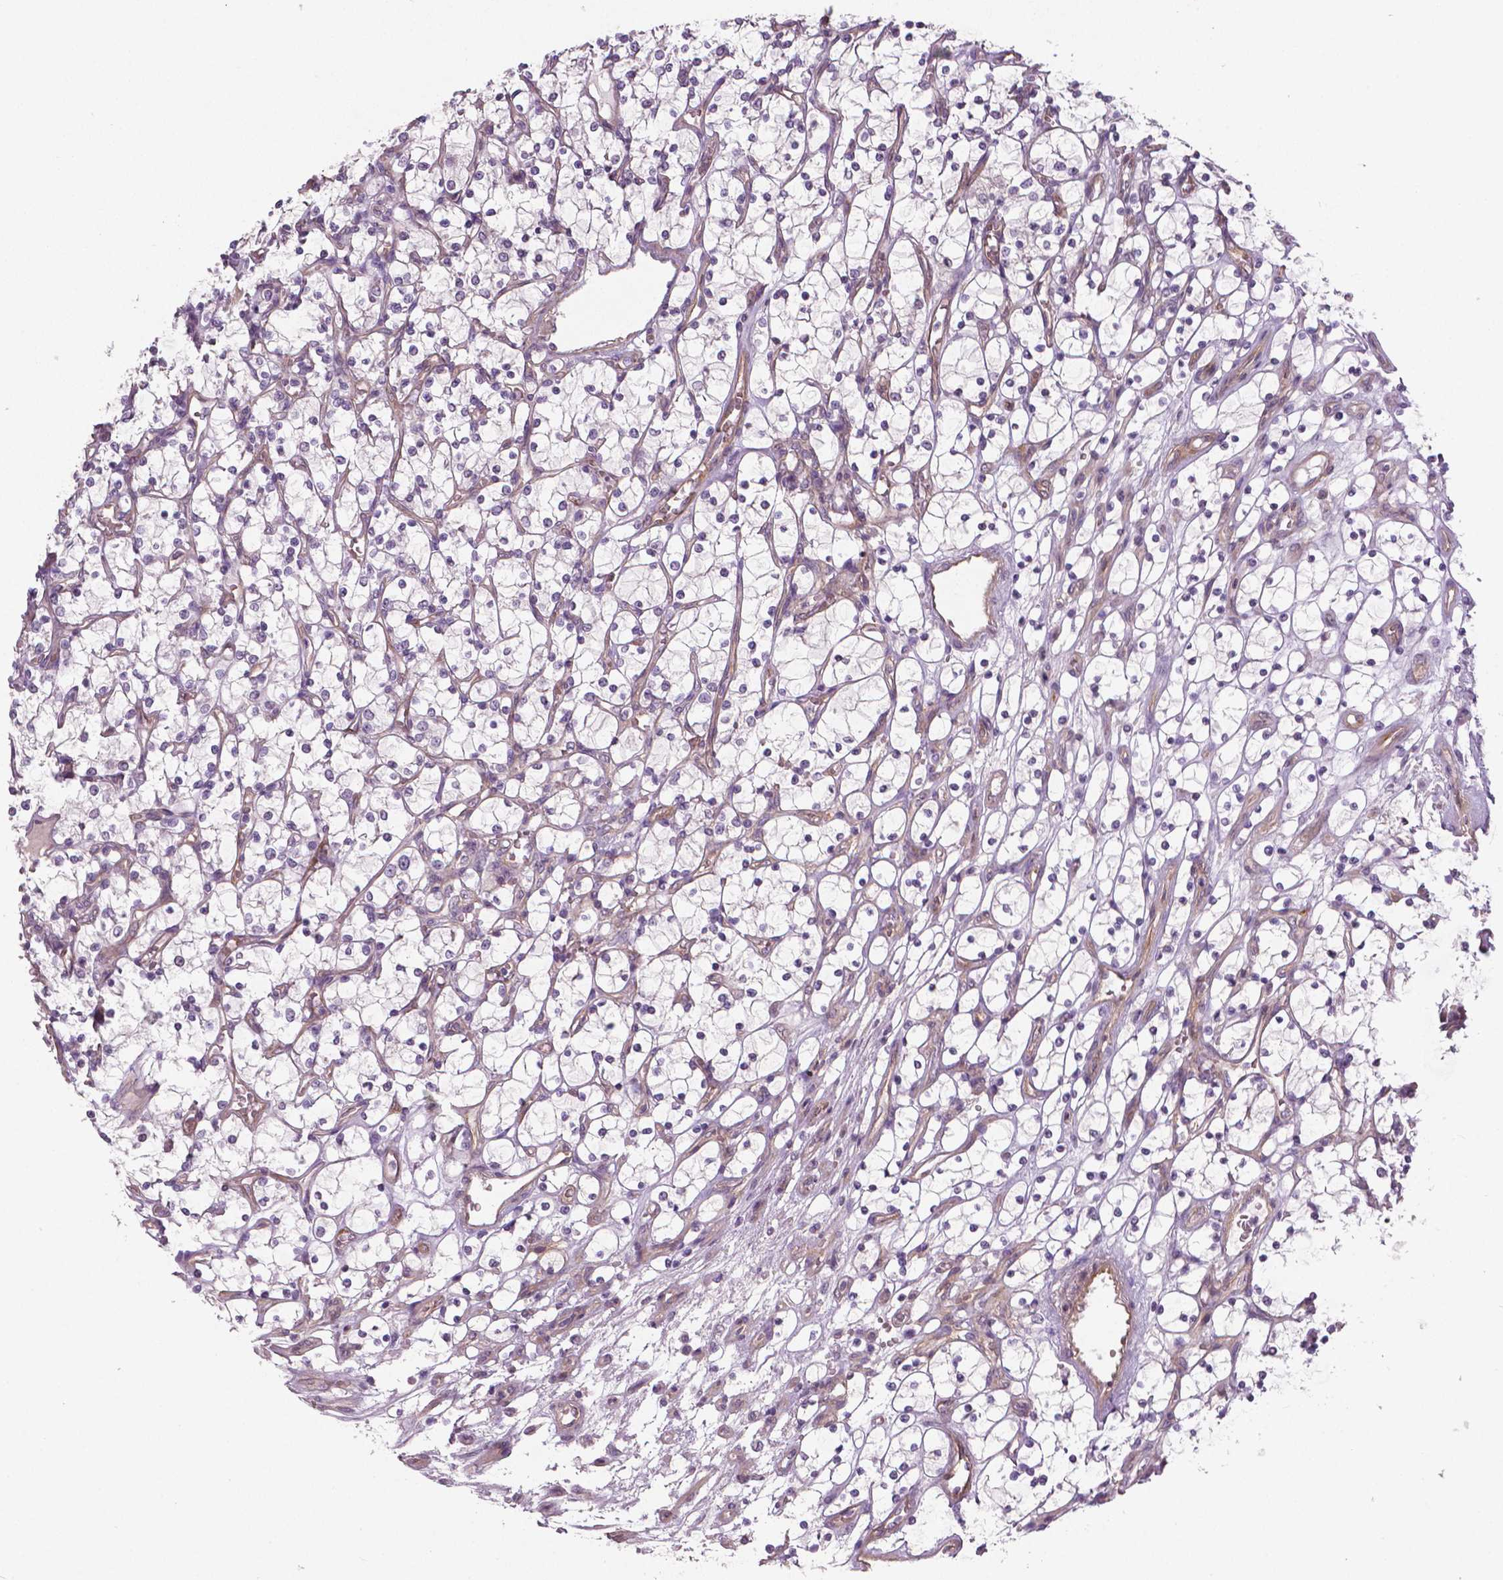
{"staining": {"intensity": "negative", "quantity": "none", "location": "none"}, "tissue": "renal cancer", "cell_type": "Tumor cells", "image_type": "cancer", "snomed": [{"axis": "morphology", "description": "Adenocarcinoma, NOS"}, {"axis": "topography", "description": "Kidney"}], "caption": "This is an IHC photomicrograph of human renal adenocarcinoma. There is no positivity in tumor cells.", "gene": "FLT1", "patient": {"sex": "female", "age": 69}}